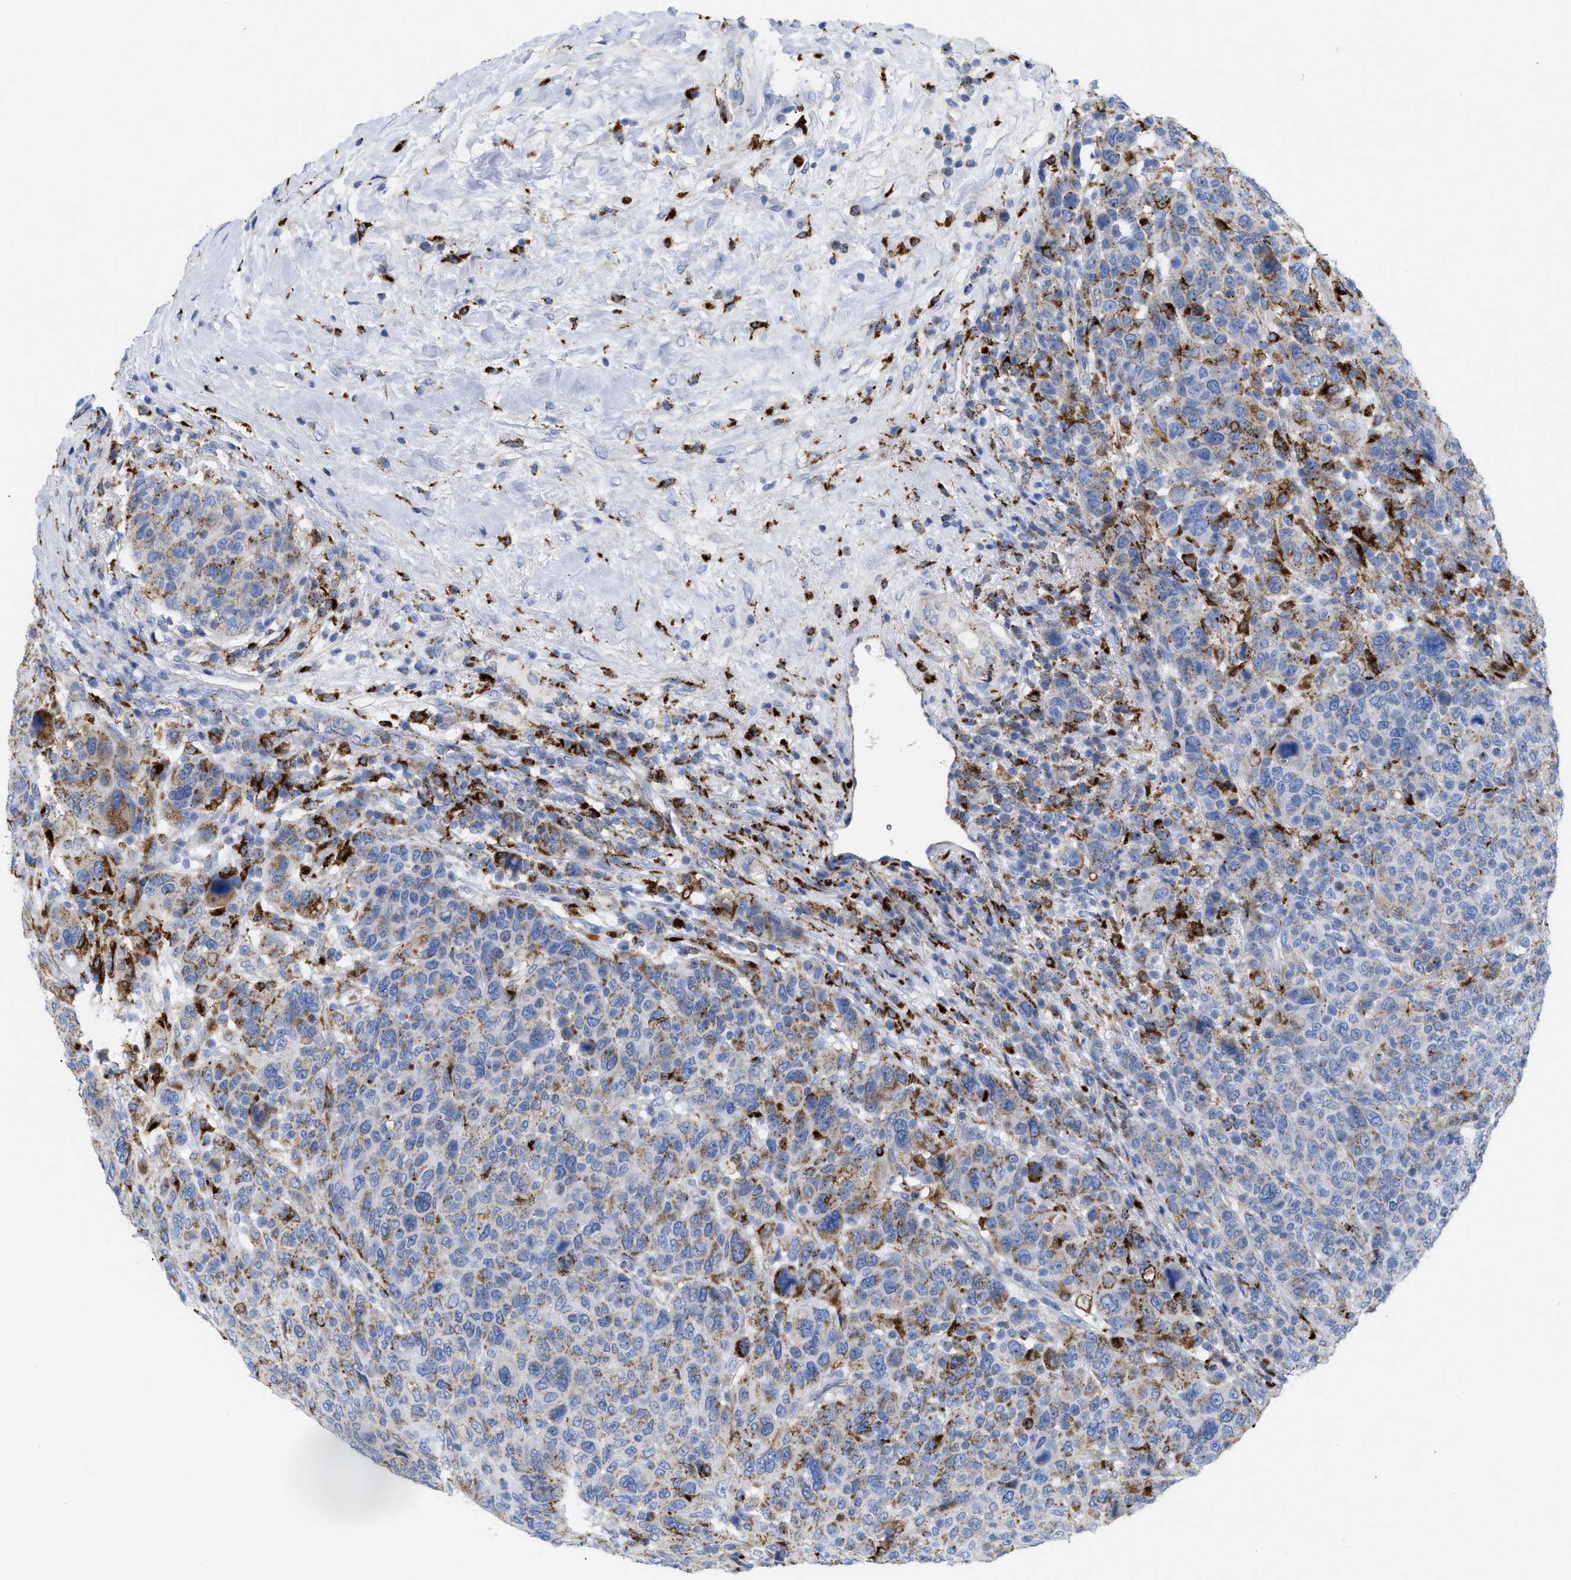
{"staining": {"intensity": "moderate", "quantity": "25%-75%", "location": "cytoplasmic/membranous"}, "tissue": "breast cancer", "cell_type": "Tumor cells", "image_type": "cancer", "snomed": [{"axis": "morphology", "description": "Duct carcinoma"}, {"axis": "topography", "description": "Breast"}], "caption": "Immunohistochemistry (IHC) photomicrograph of neoplastic tissue: human infiltrating ductal carcinoma (breast) stained using immunohistochemistry (IHC) demonstrates medium levels of moderate protein expression localized specifically in the cytoplasmic/membranous of tumor cells, appearing as a cytoplasmic/membranous brown color.", "gene": "DRAM2", "patient": {"sex": "female", "age": 37}}